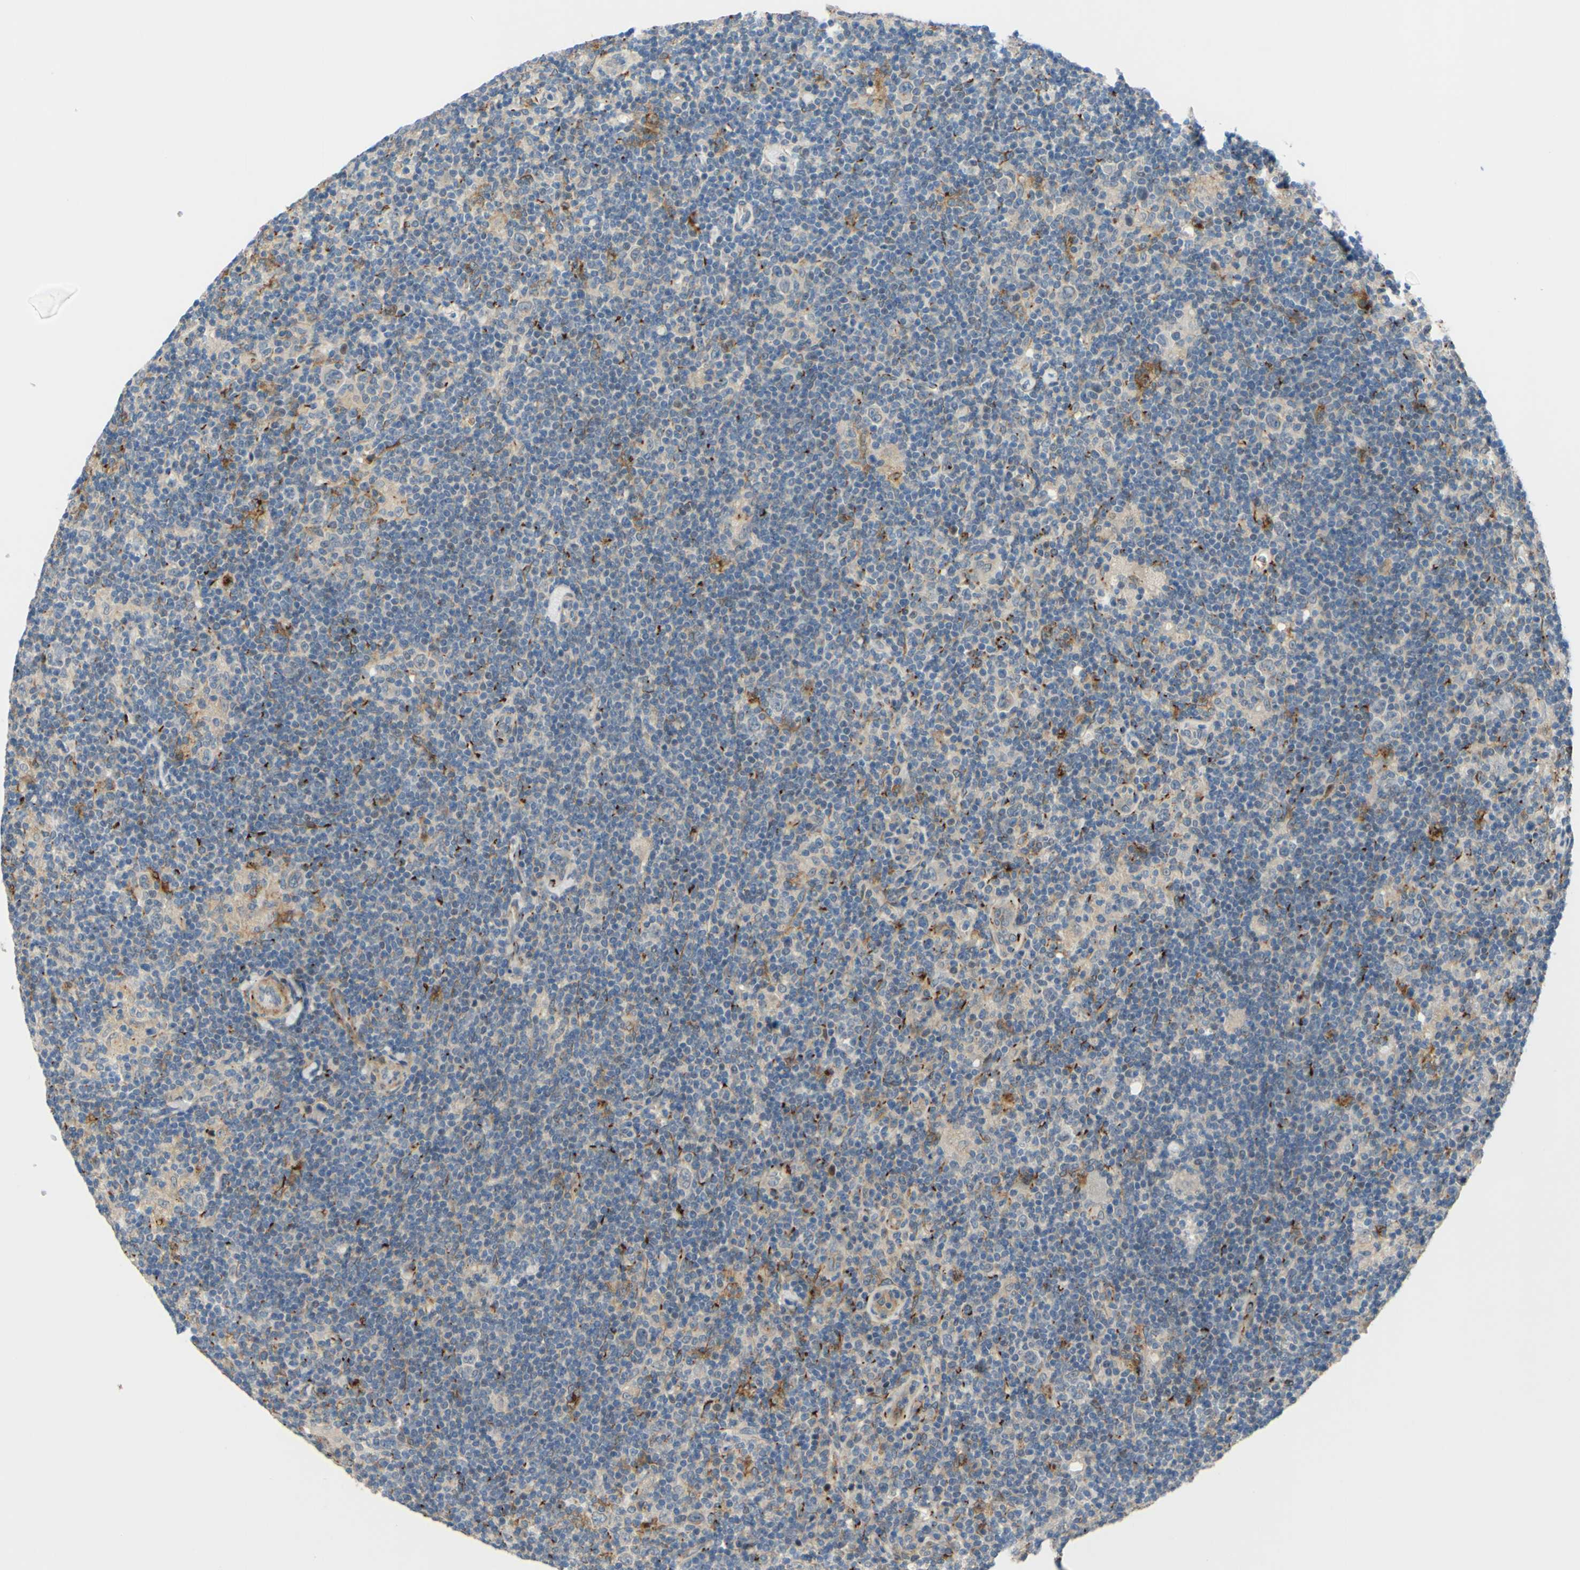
{"staining": {"intensity": "negative", "quantity": "none", "location": "none"}, "tissue": "lymphoma", "cell_type": "Tumor cells", "image_type": "cancer", "snomed": [{"axis": "morphology", "description": "Hodgkin's disease, NOS"}, {"axis": "topography", "description": "Lymph node"}], "caption": "Tumor cells are negative for protein expression in human Hodgkin's disease. (DAB (3,3'-diaminobenzidine) IHC visualized using brightfield microscopy, high magnification).", "gene": "ARHGAP1", "patient": {"sex": "female", "age": 57}}